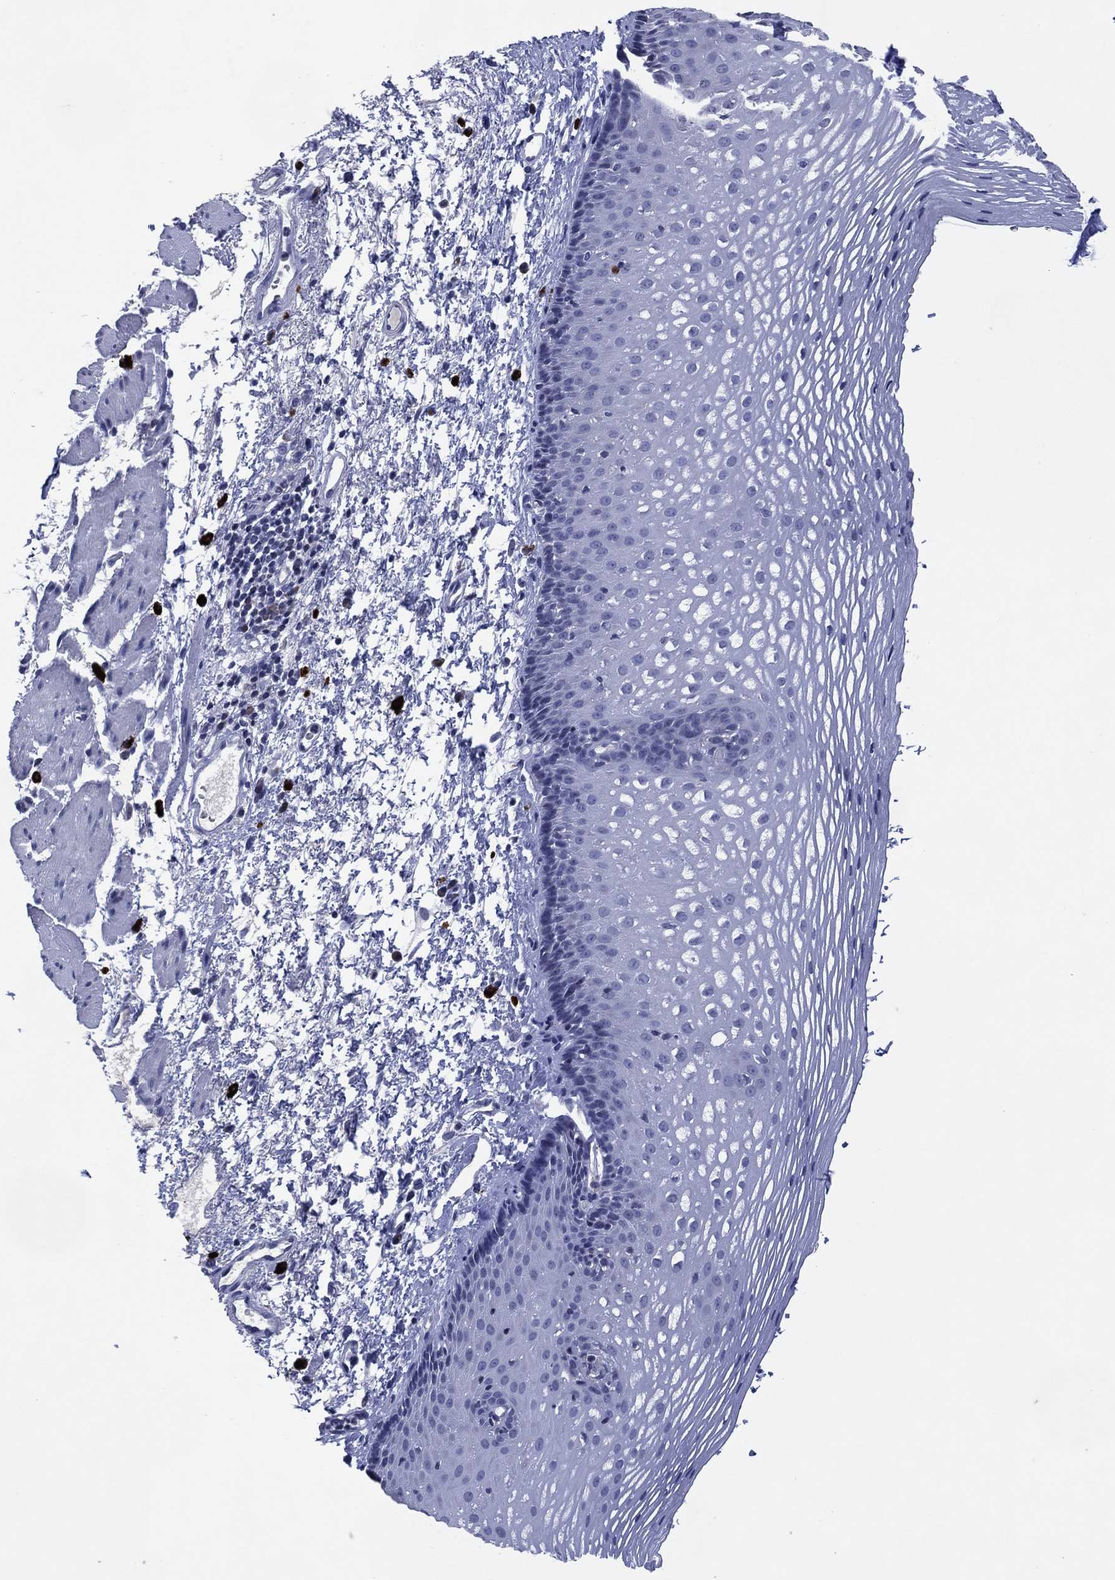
{"staining": {"intensity": "negative", "quantity": "none", "location": "none"}, "tissue": "esophagus", "cell_type": "Squamous epithelial cells", "image_type": "normal", "snomed": [{"axis": "morphology", "description": "Normal tissue, NOS"}, {"axis": "topography", "description": "Esophagus"}], "caption": "The micrograph demonstrates no significant positivity in squamous epithelial cells of esophagus. Nuclei are stained in blue.", "gene": "USP26", "patient": {"sex": "male", "age": 76}}